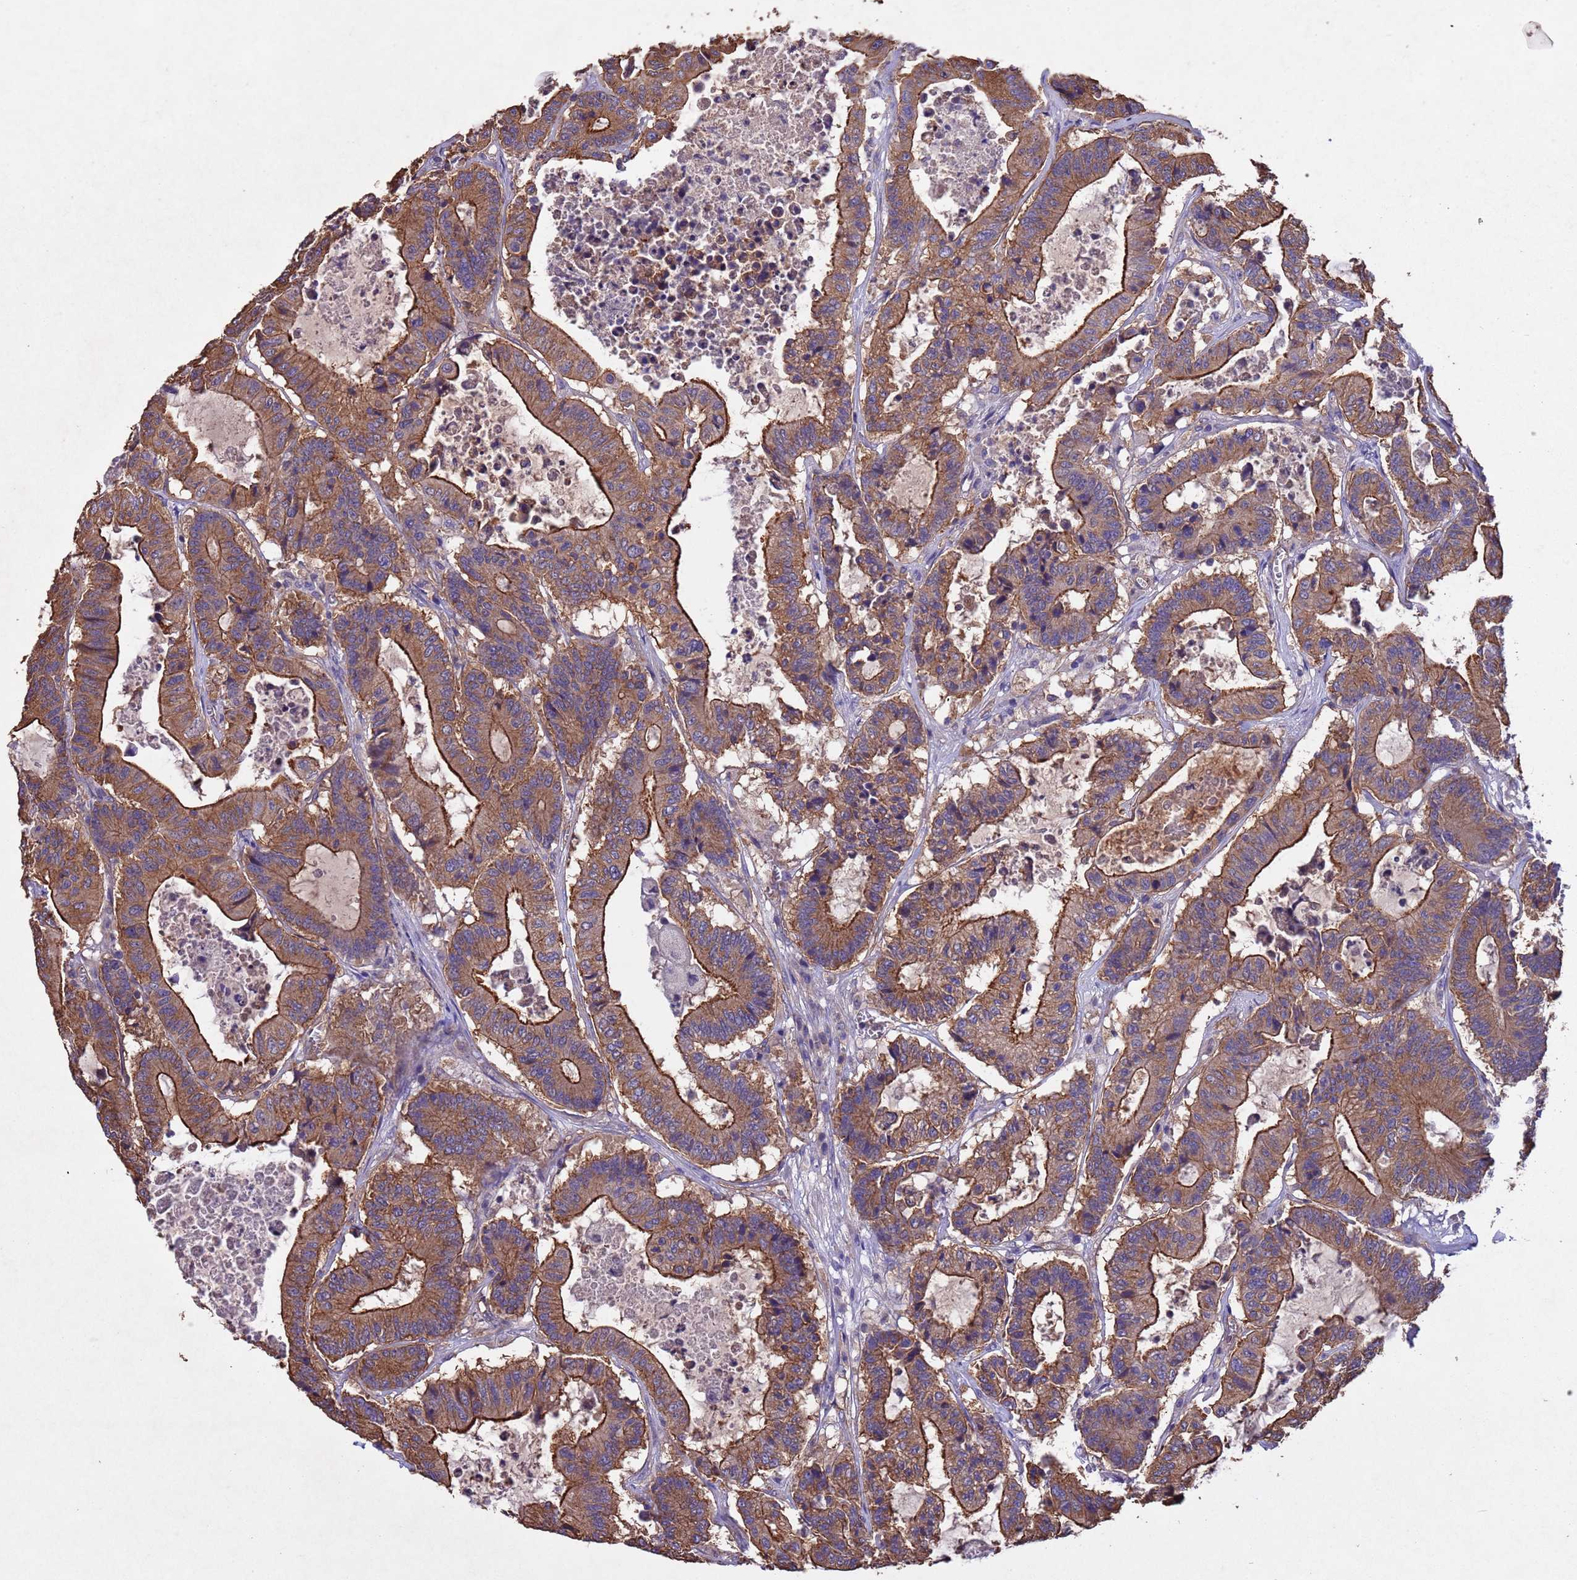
{"staining": {"intensity": "moderate", "quantity": ">75%", "location": "cytoplasmic/membranous"}, "tissue": "colorectal cancer", "cell_type": "Tumor cells", "image_type": "cancer", "snomed": [{"axis": "morphology", "description": "Adenocarcinoma, NOS"}, {"axis": "topography", "description": "Colon"}], "caption": "DAB (3,3'-diaminobenzidine) immunohistochemical staining of adenocarcinoma (colorectal) demonstrates moderate cytoplasmic/membranous protein positivity in about >75% of tumor cells. Ihc stains the protein in brown and the nuclei are stained blue.", "gene": "MTX3", "patient": {"sex": "female", "age": 84}}